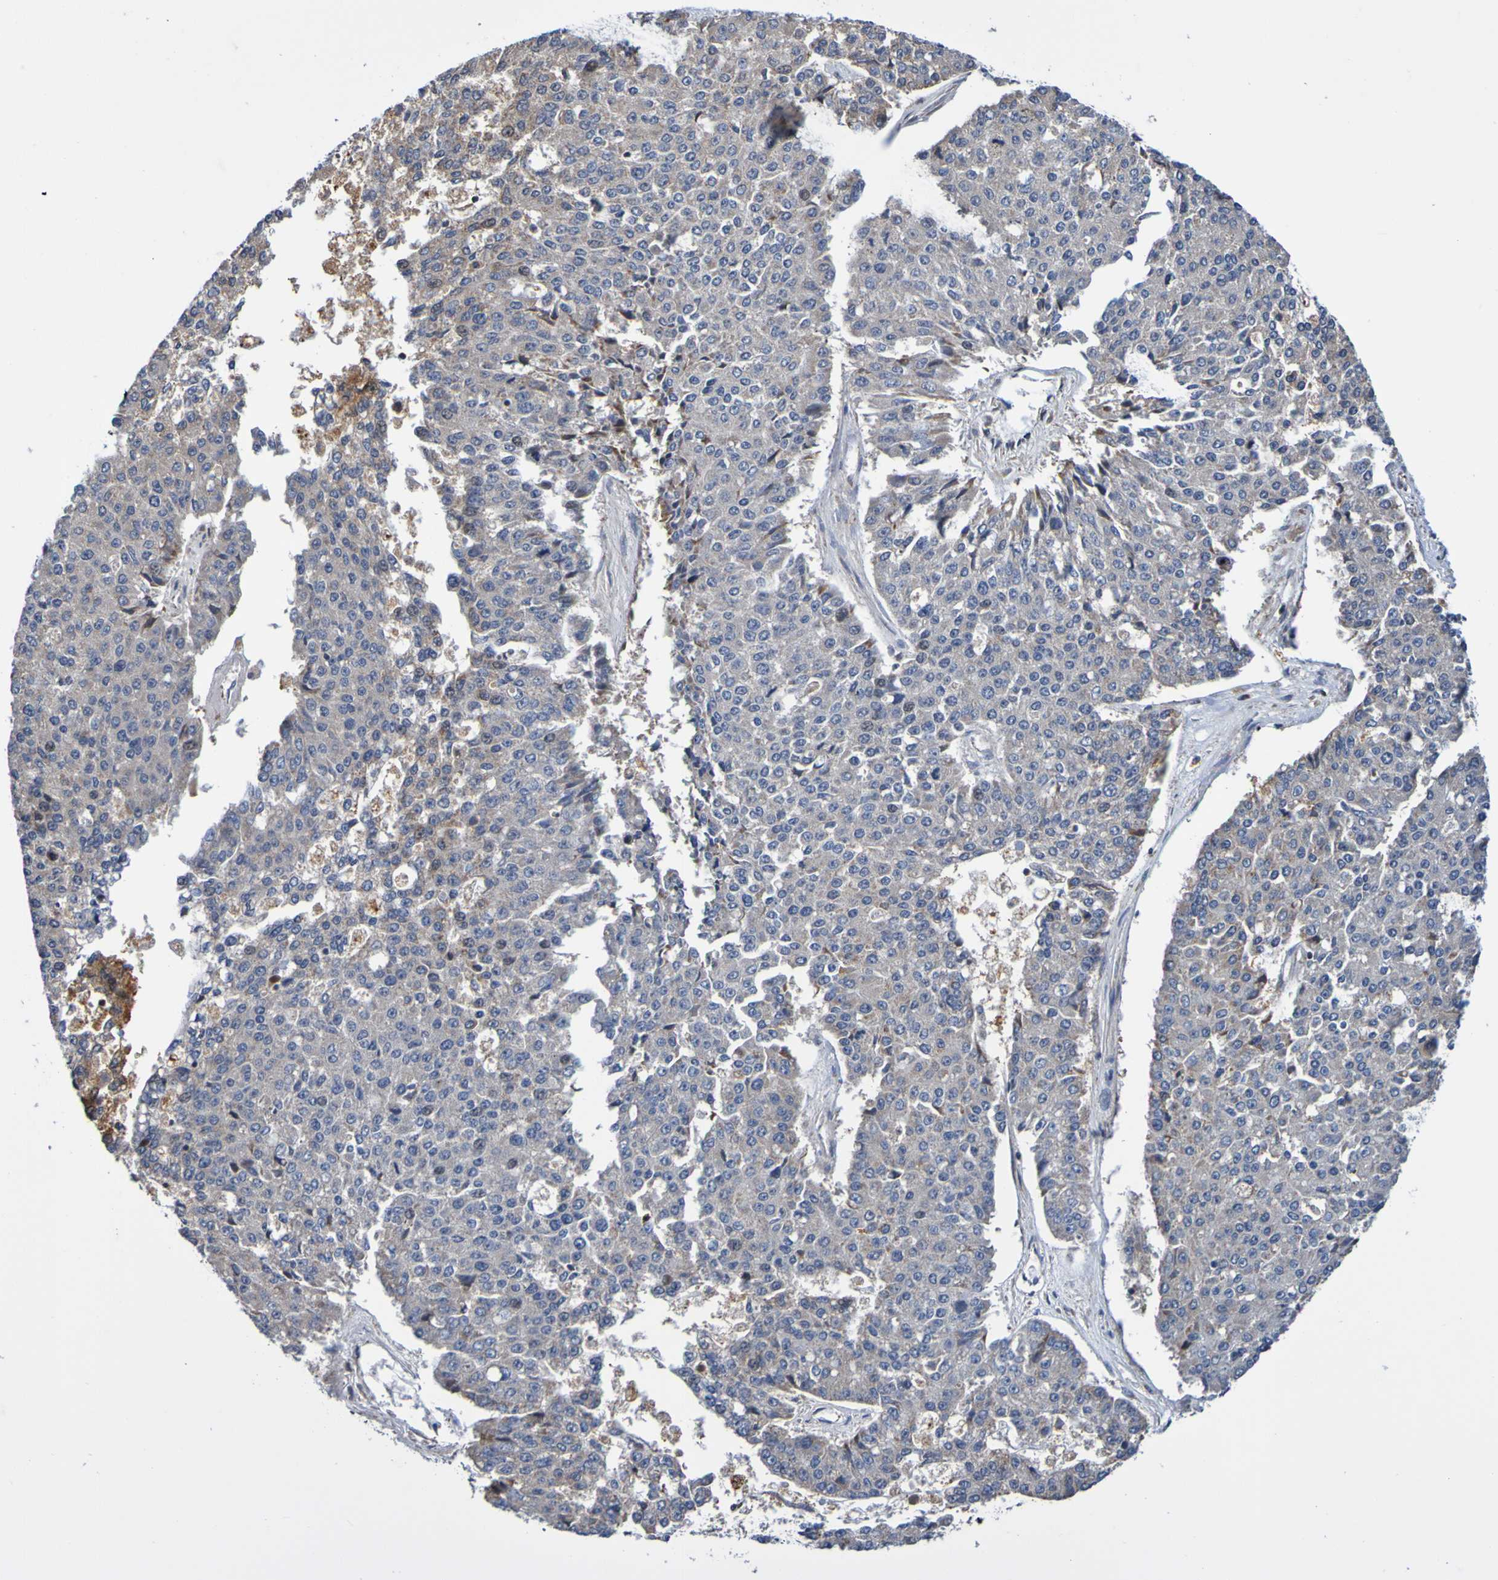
{"staining": {"intensity": "weak", "quantity": "25%-75%", "location": "cytoplasmic/membranous"}, "tissue": "pancreatic cancer", "cell_type": "Tumor cells", "image_type": "cancer", "snomed": [{"axis": "morphology", "description": "Adenocarcinoma, NOS"}, {"axis": "topography", "description": "Pancreas"}], "caption": "Immunohistochemistry (DAB) staining of human pancreatic cancer (adenocarcinoma) reveals weak cytoplasmic/membranous protein expression in about 25%-75% of tumor cells. Immunohistochemistry stains the protein of interest in brown and the nuclei are stained blue.", "gene": "AXIN1", "patient": {"sex": "male", "age": 50}}